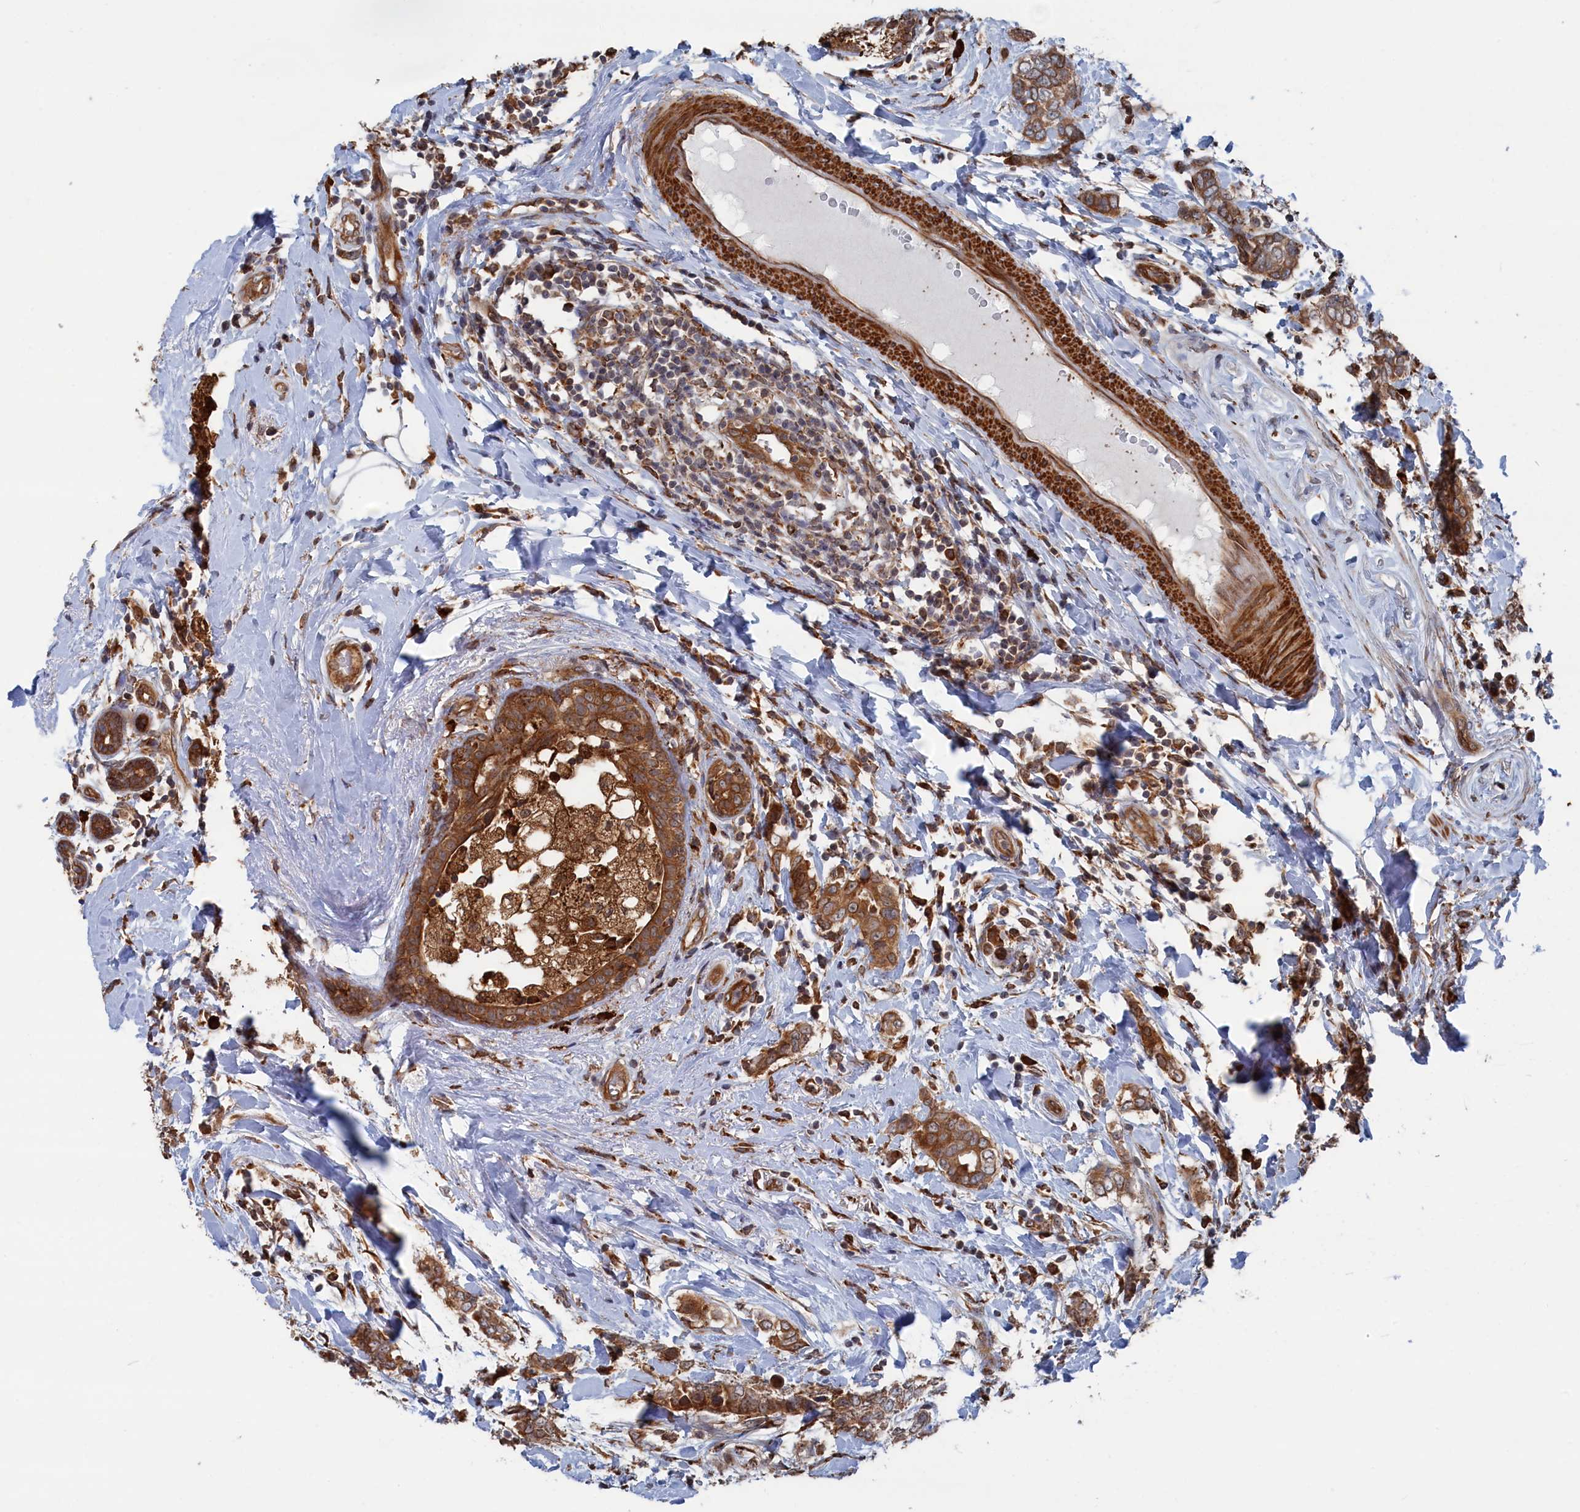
{"staining": {"intensity": "moderate", "quantity": ">75%", "location": "cytoplasmic/membranous"}, "tissue": "breast cancer", "cell_type": "Tumor cells", "image_type": "cancer", "snomed": [{"axis": "morphology", "description": "Lobular carcinoma"}, {"axis": "topography", "description": "Breast"}], "caption": "DAB (3,3'-diaminobenzidine) immunohistochemical staining of breast cancer demonstrates moderate cytoplasmic/membranous protein expression in about >75% of tumor cells.", "gene": "BPIFB6", "patient": {"sex": "female", "age": 51}}